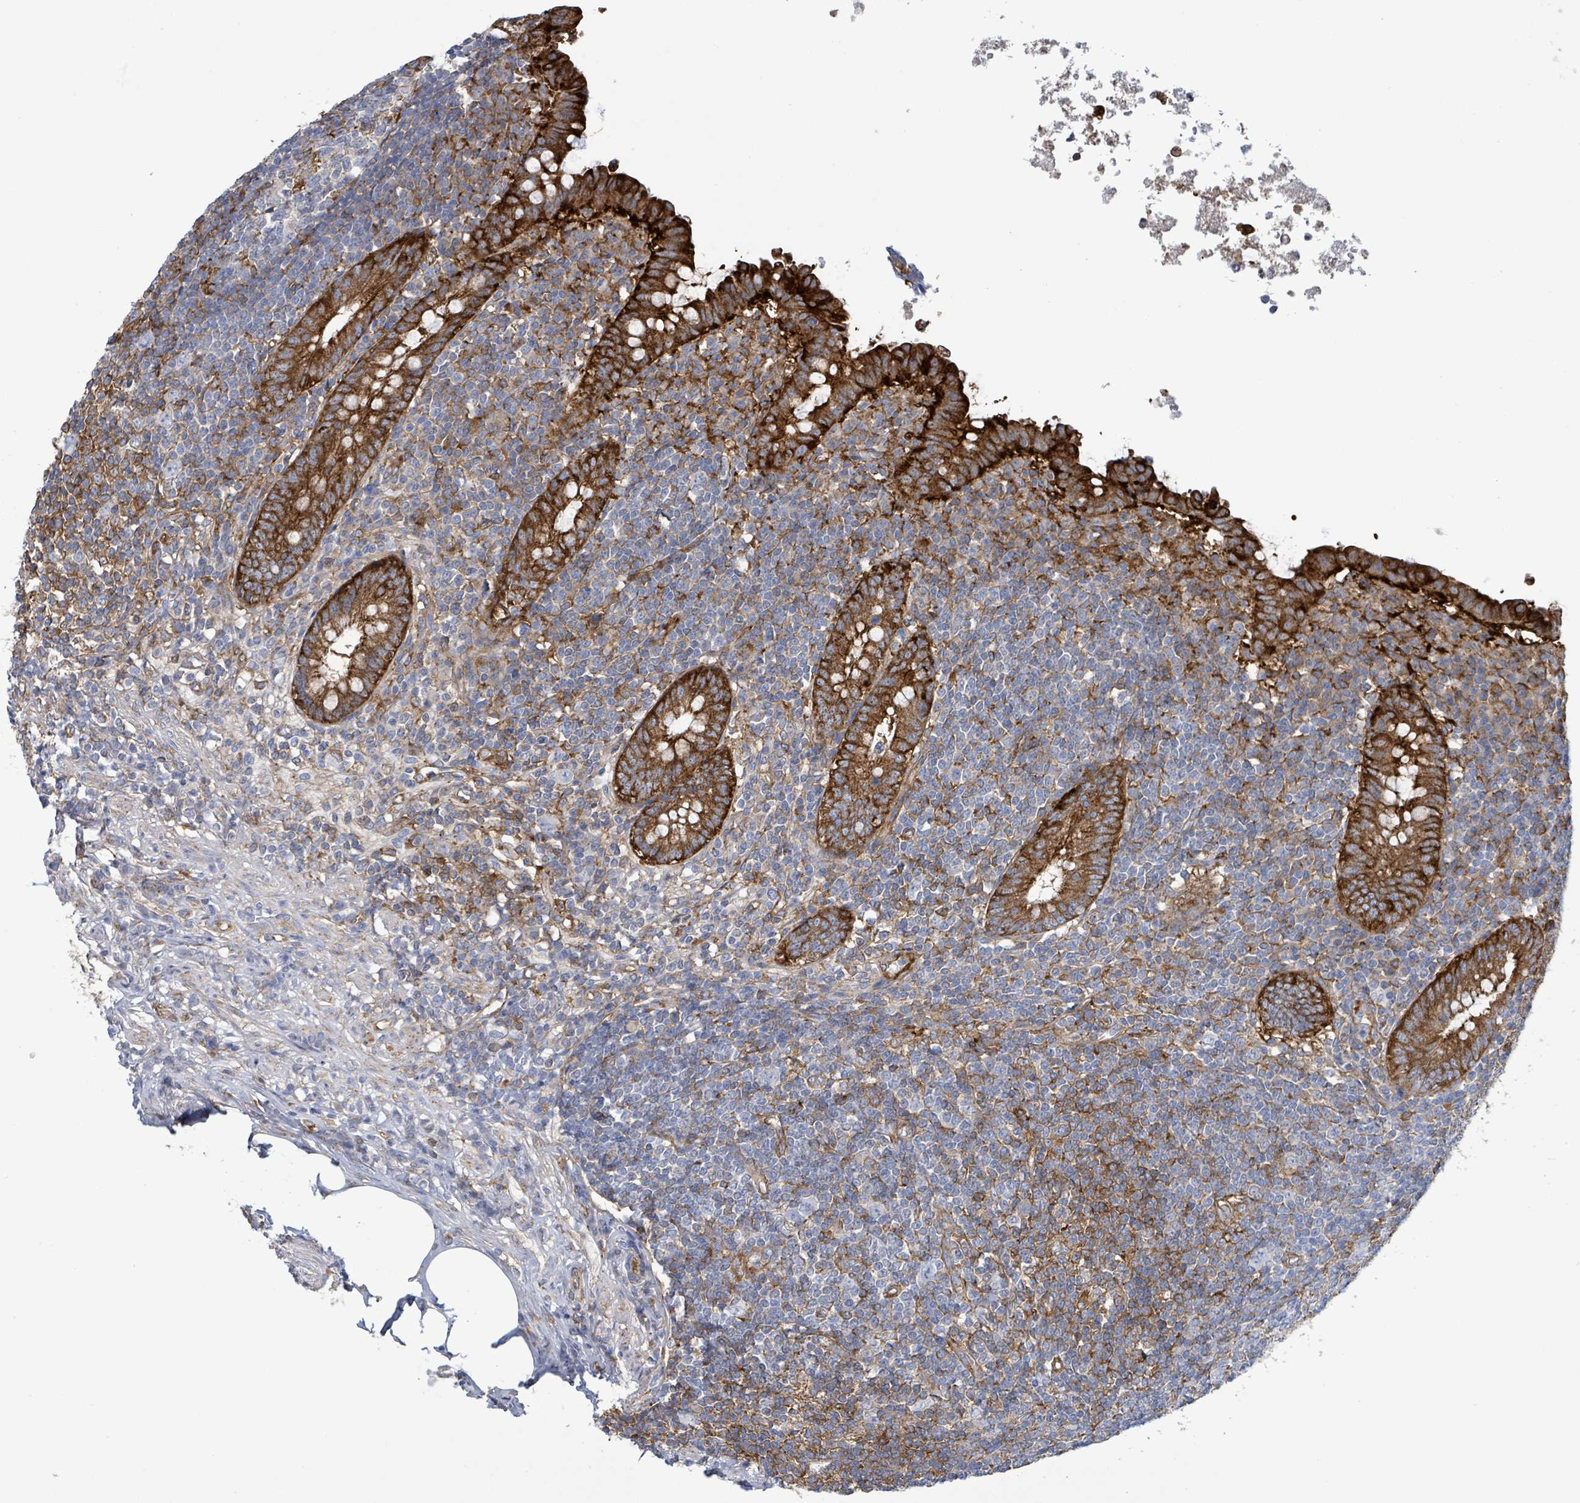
{"staining": {"intensity": "strong", "quantity": ">75%", "location": "cytoplasmic/membranous"}, "tissue": "appendix", "cell_type": "Glandular cells", "image_type": "normal", "snomed": [{"axis": "morphology", "description": "Normal tissue, NOS"}, {"axis": "topography", "description": "Appendix"}], "caption": "This is a photomicrograph of immunohistochemistry (IHC) staining of benign appendix, which shows strong expression in the cytoplasmic/membranous of glandular cells.", "gene": "EGFL7", "patient": {"sex": "male", "age": 83}}